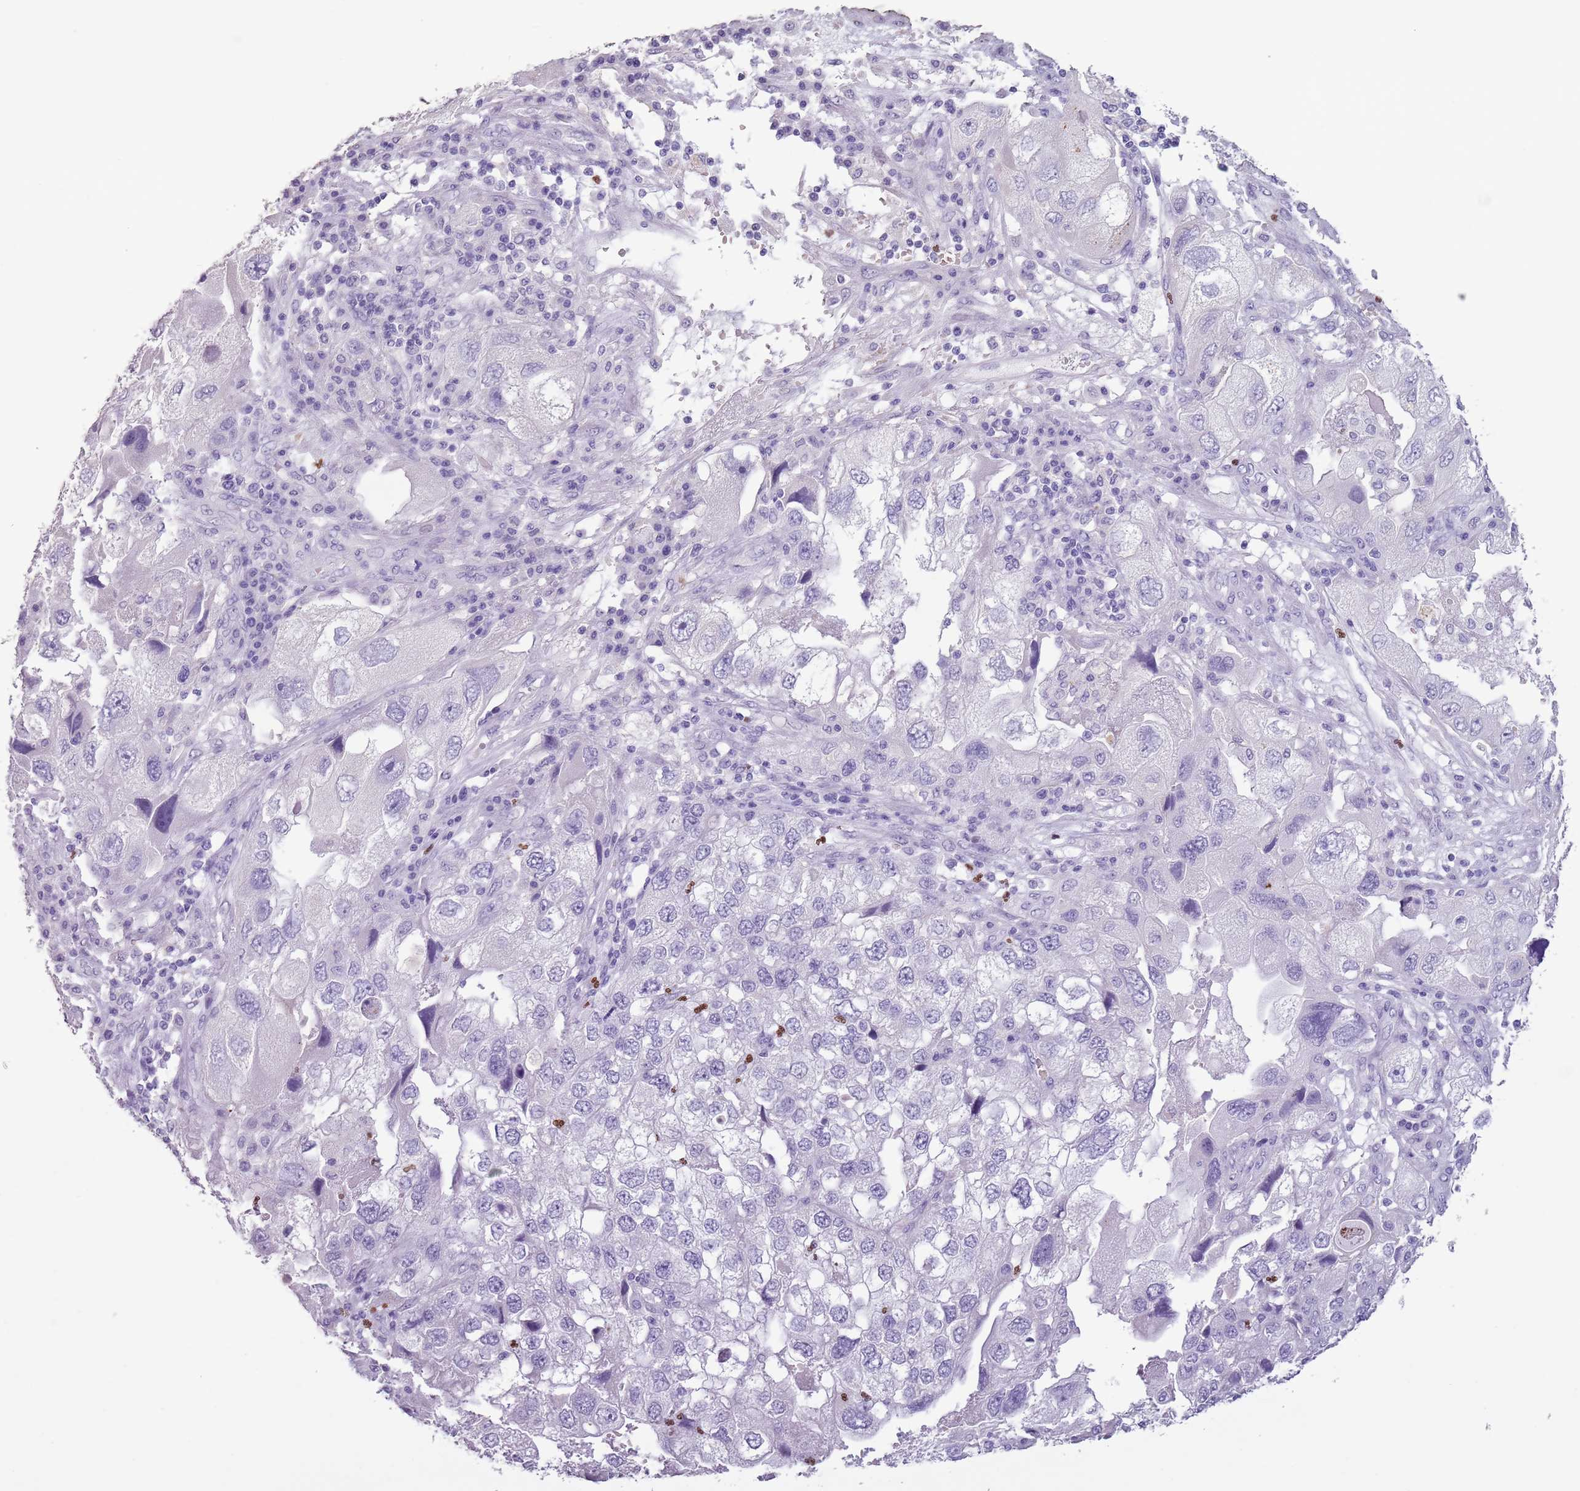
{"staining": {"intensity": "negative", "quantity": "none", "location": "none"}, "tissue": "endometrial cancer", "cell_type": "Tumor cells", "image_type": "cancer", "snomed": [{"axis": "morphology", "description": "Adenocarcinoma, NOS"}, {"axis": "topography", "description": "Endometrium"}], "caption": "IHC image of human endometrial cancer stained for a protein (brown), which displays no positivity in tumor cells.", "gene": "CELF6", "patient": {"sex": "female", "age": 49}}